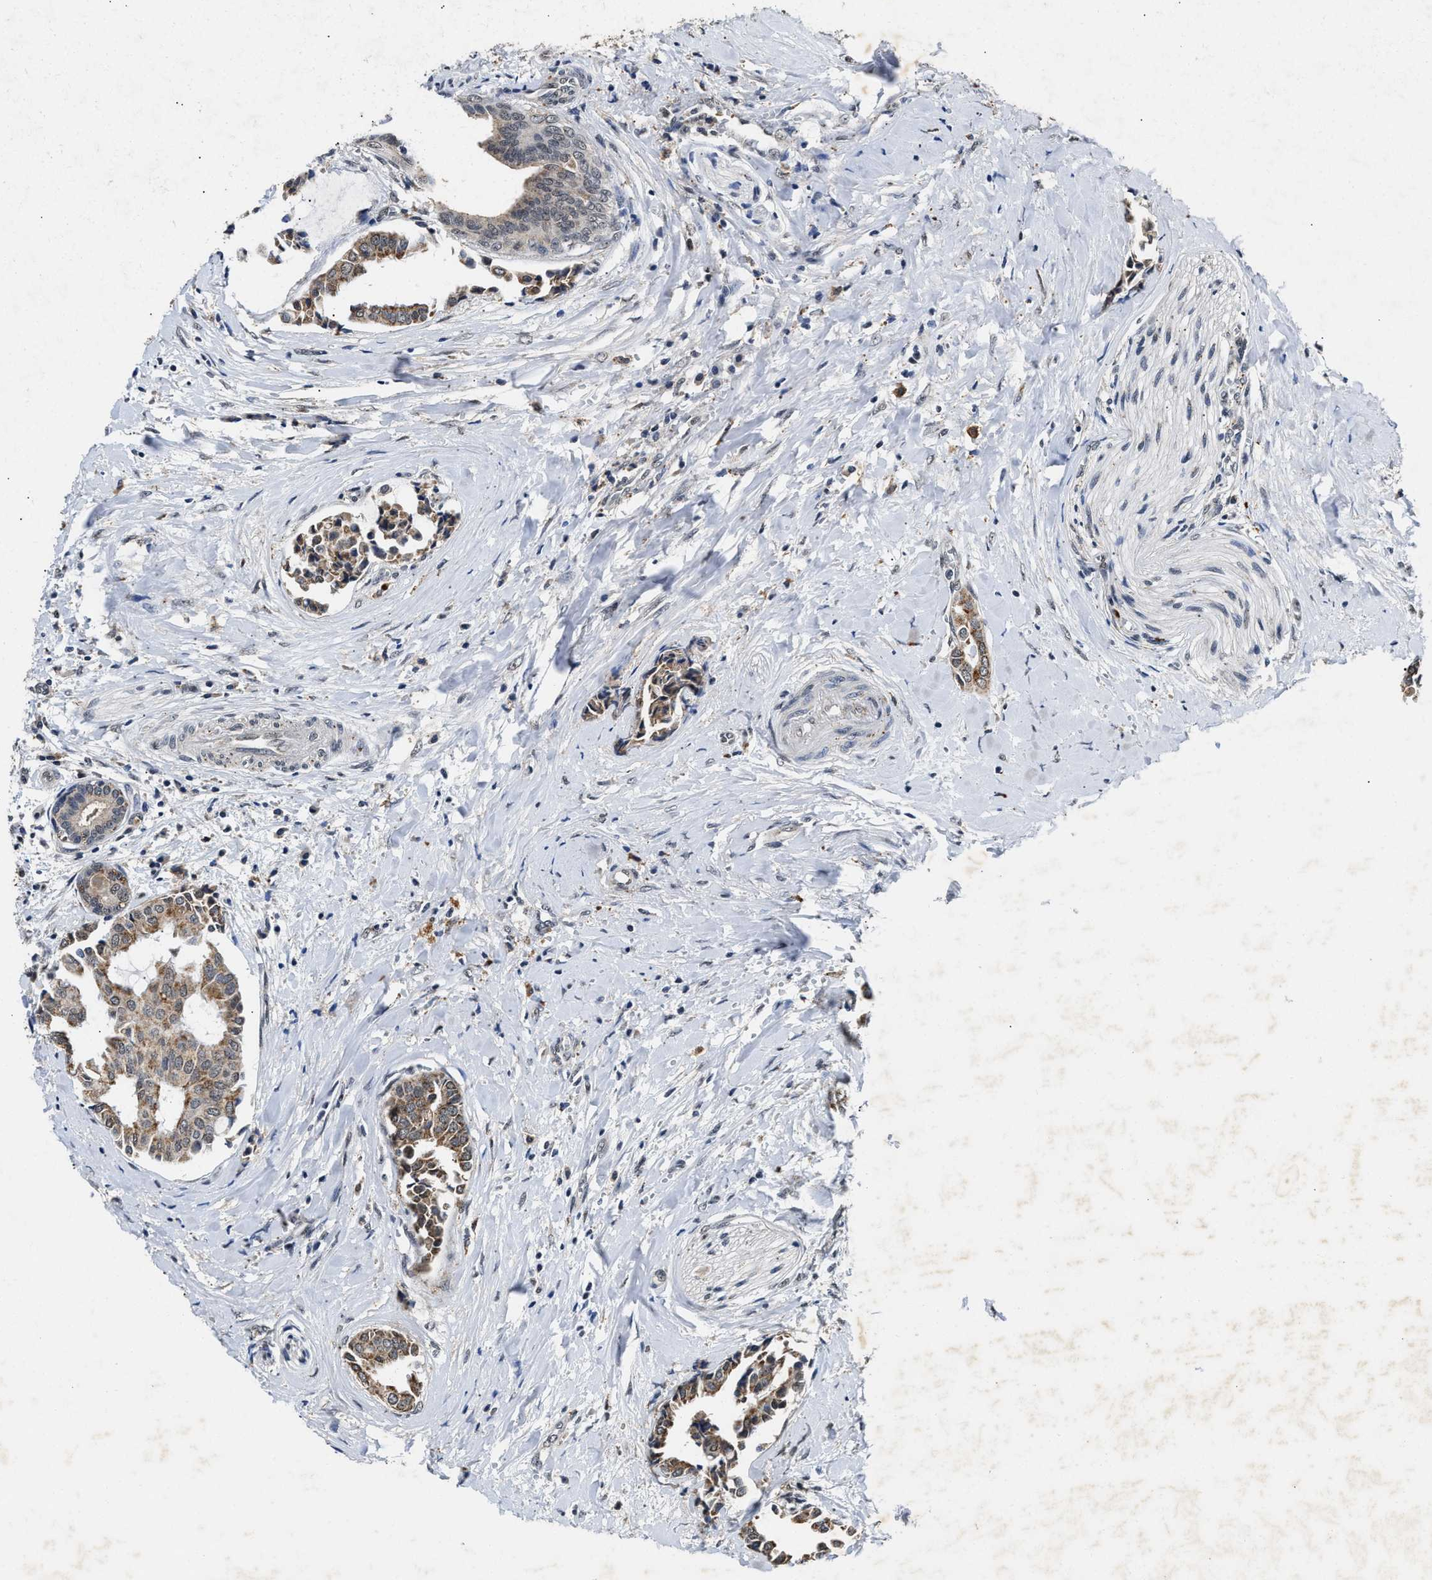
{"staining": {"intensity": "moderate", "quantity": ">75%", "location": "cytoplasmic/membranous"}, "tissue": "head and neck cancer", "cell_type": "Tumor cells", "image_type": "cancer", "snomed": [{"axis": "morphology", "description": "Adenocarcinoma, NOS"}, {"axis": "topography", "description": "Salivary gland"}, {"axis": "topography", "description": "Head-Neck"}], "caption": "Immunohistochemistry of human head and neck cancer (adenocarcinoma) exhibits medium levels of moderate cytoplasmic/membranous expression in about >75% of tumor cells.", "gene": "ACOX1", "patient": {"sex": "female", "age": 59}}